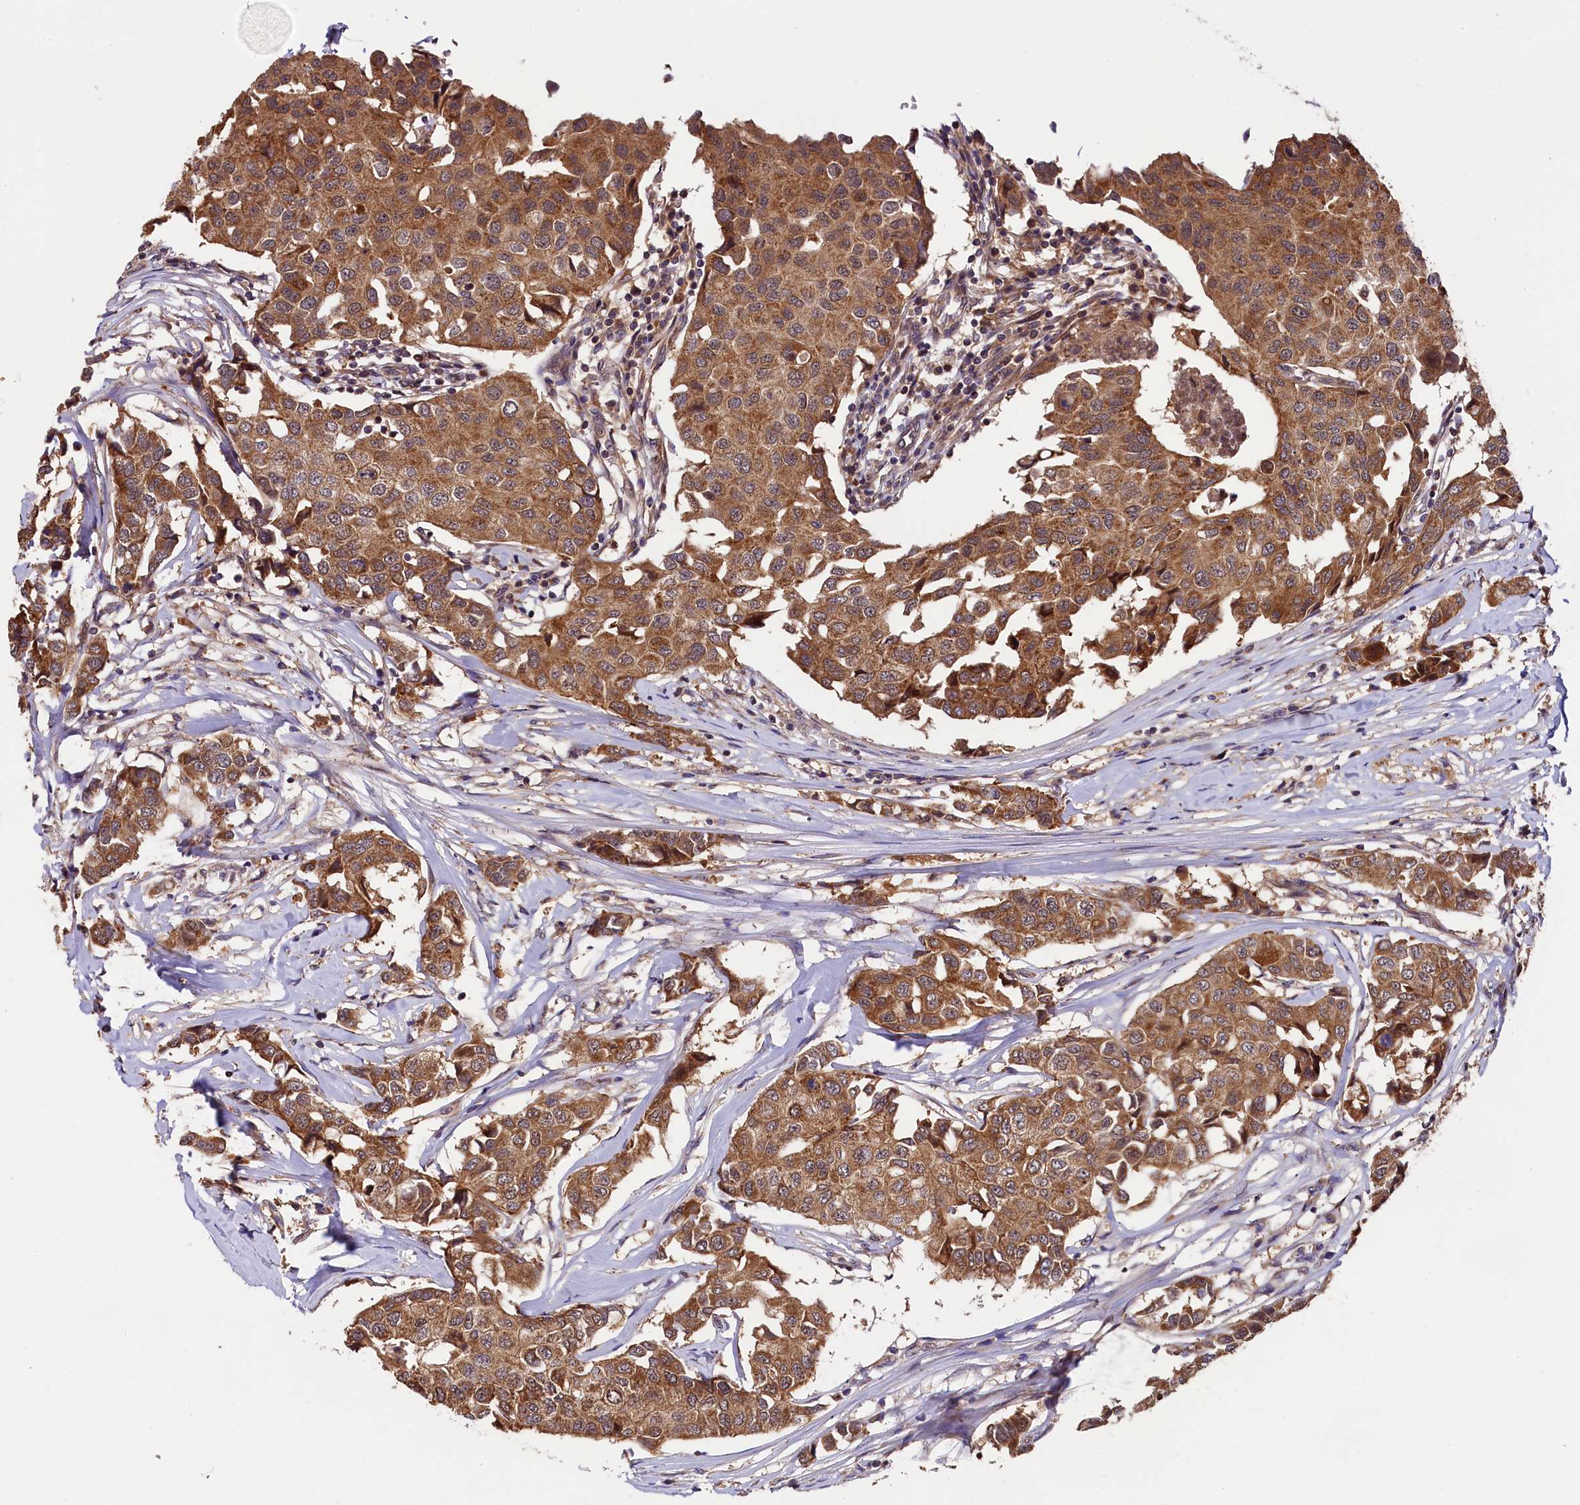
{"staining": {"intensity": "moderate", "quantity": ">75%", "location": "cytoplasmic/membranous"}, "tissue": "breast cancer", "cell_type": "Tumor cells", "image_type": "cancer", "snomed": [{"axis": "morphology", "description": "Duct carcinoma"}, {"axis": "topography", "description": "Breast"}], "caption": "Protein expression analysis of breast cancer (intraductal carcinoma) reveals moderate cytoplasmic/membranous positivity in about >75% of tumor cells.", "gene": "DOHH", "patient": {"sex": "female", "age": 80}}